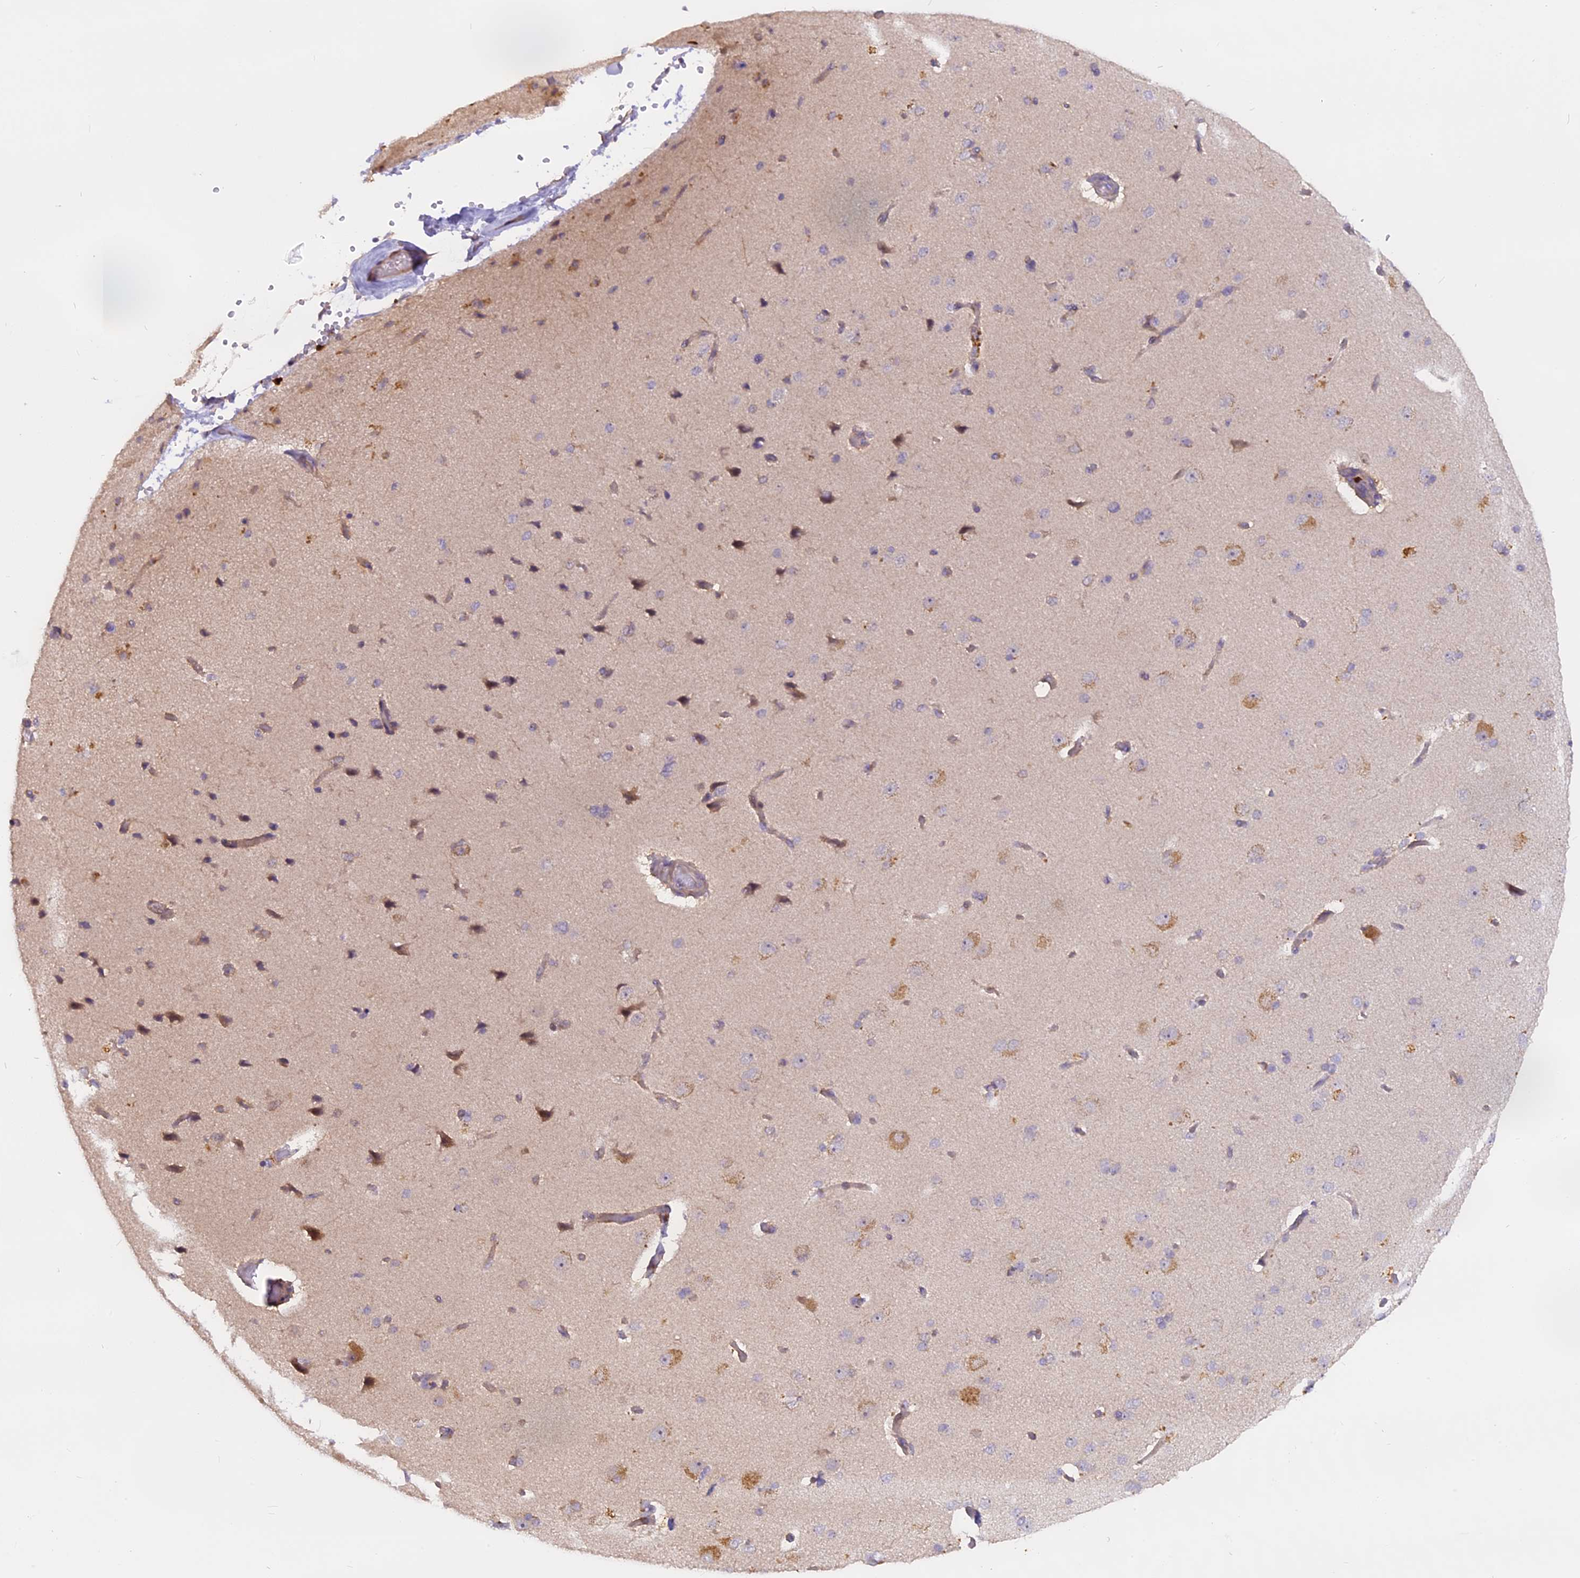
{"staining": {"intensity": "weak", "quantity": "25%-75%", "location": "cytoplasmic/membranous"}, "tissue": "cerebral cortex", "cell_type": "Endothelial cells", "image_type": "normal", "snomed": [{"axis": "morphology", "description": "Normal tissue, NOS"}, {"axis": "topography", "description": "Cerebral cortex"}], "caption": "Benign cerebral cortex reveals weak cytoplasmic/membranous expression in approximately 25%-75% of endothelial cells, visualized by immunohistochemistry.", "gene": "MEMO1", "patient": {"sex": "male", "age": 62}}